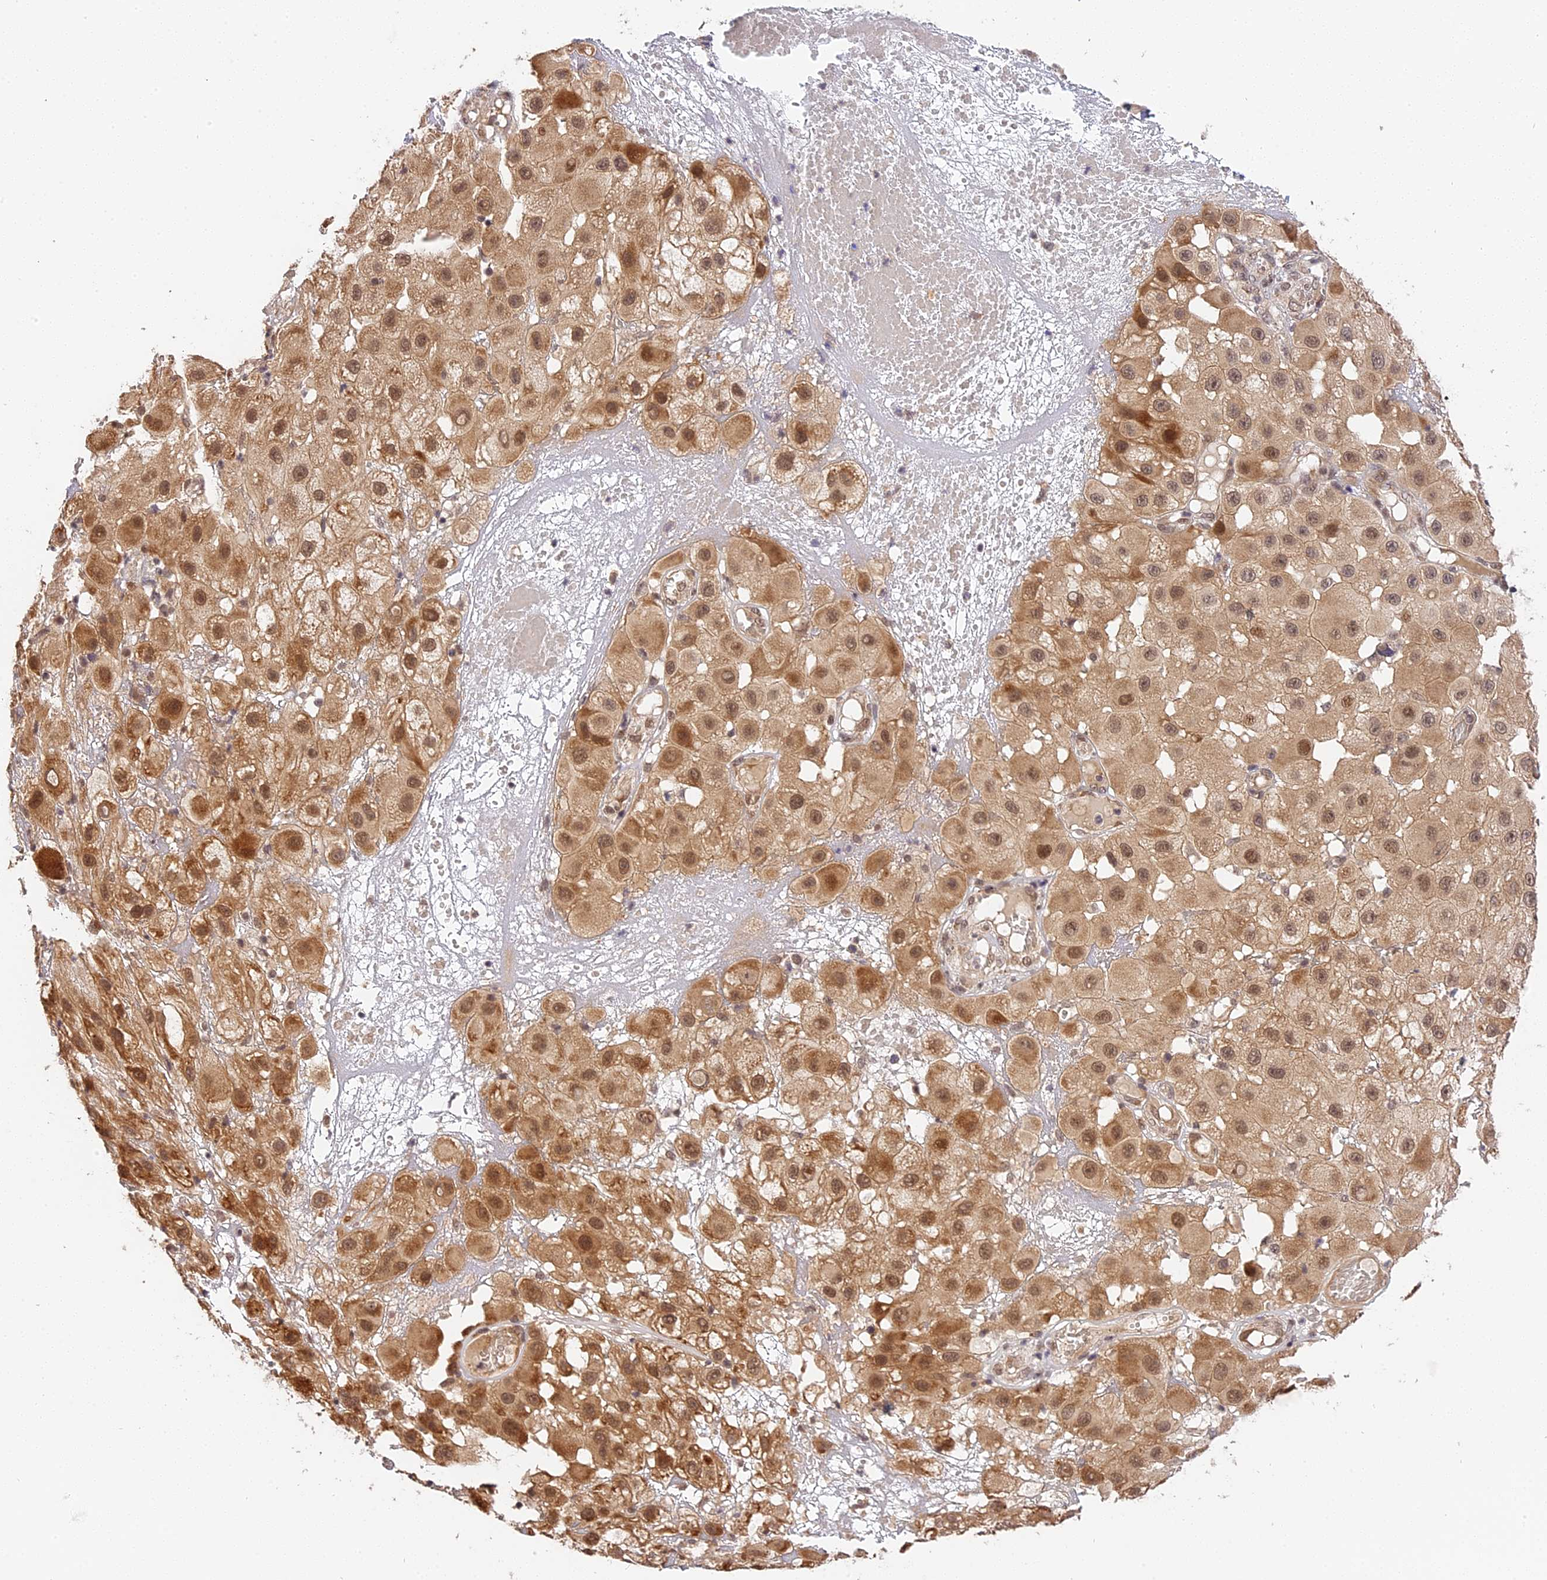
{"staining": {"intensity": "moderate", "quantity": "25%-75%", "location": "cytoplasmic/membranous,nuclear"}, "tissue": "melanoma", "cell_type": "Tumor cells", "image_type": "cancer", "snomed": [{"axis": "morphology", "description": "Malignant melanoma, NOS"}, {"axis": "topography", "description": "Skin"}], "caption": "This is a histology image of IHC staining of malignant melanoma, which shows moderate positivity in the cytoplasmic/membranous and nuclear of tumor cells.", "gene": "IMPACT", "patient": {"sex": "female", "age": 81}}